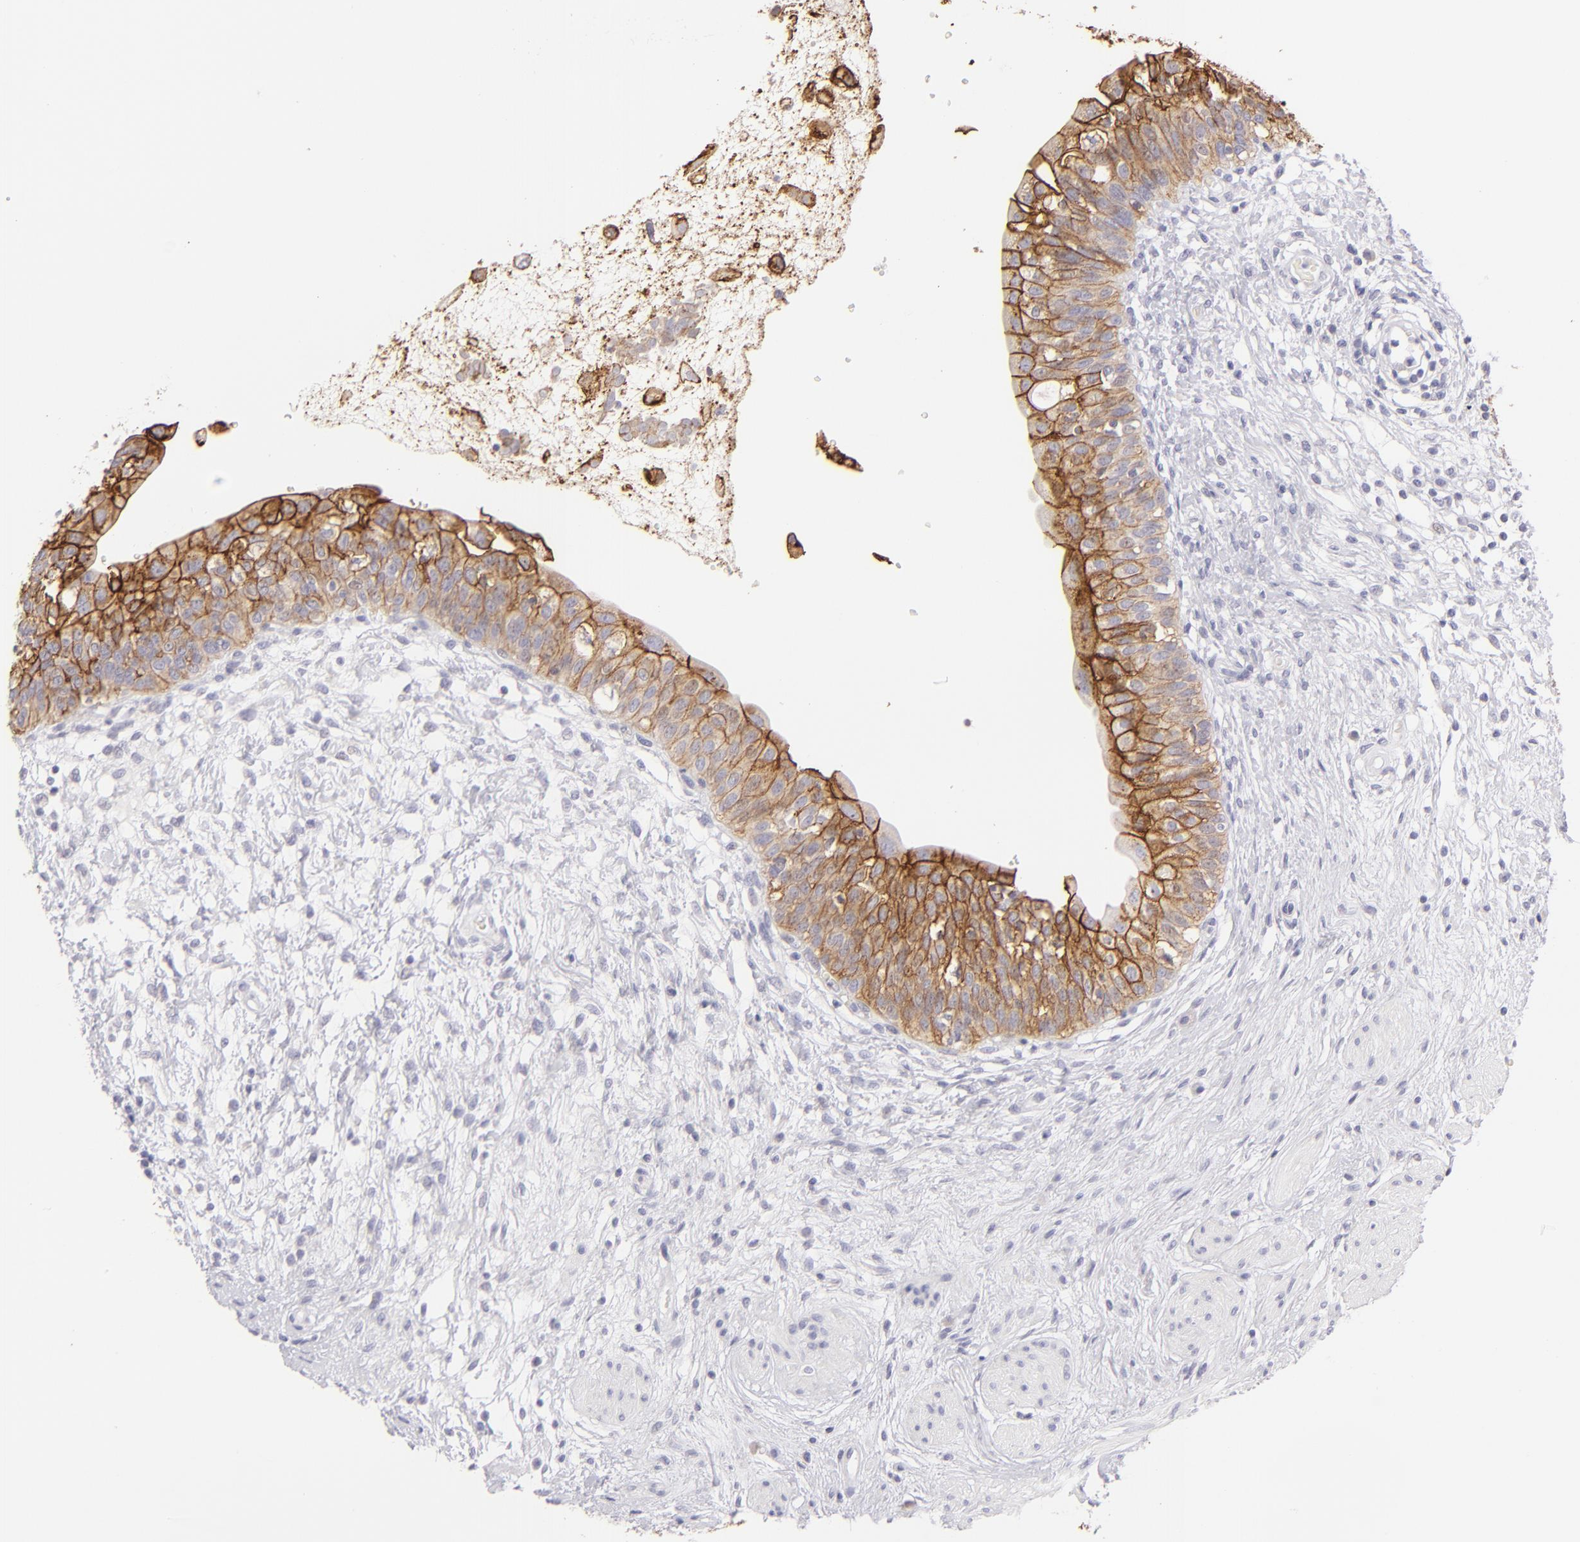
{"staining": {"intensity": "strong", "quantity": ">75%", "location": "cytoplasmic/membranous"}, "tissue": "urinary bladder", "cell_type": "Urothelial cells", "image_type": "normal", "snomed": [{"axis": "morphology", "description": "Normal tissue, NOS"}, {"axis": "topography", "description": "Urinary bladder"}], "caption": "Urinary bladder stained for a protein exhibits strong cytoplasmic/membranous positivity in urothelial cells. The staining was performed using DAB (3,3'-diaminobenzidine) to visualize the protein expression in brown, while the nuclei were stained in blue with hematoxylin (Magnification: 20x).", "gene": "CLDN4", "patient": {"sex": "female", "age": 55}}